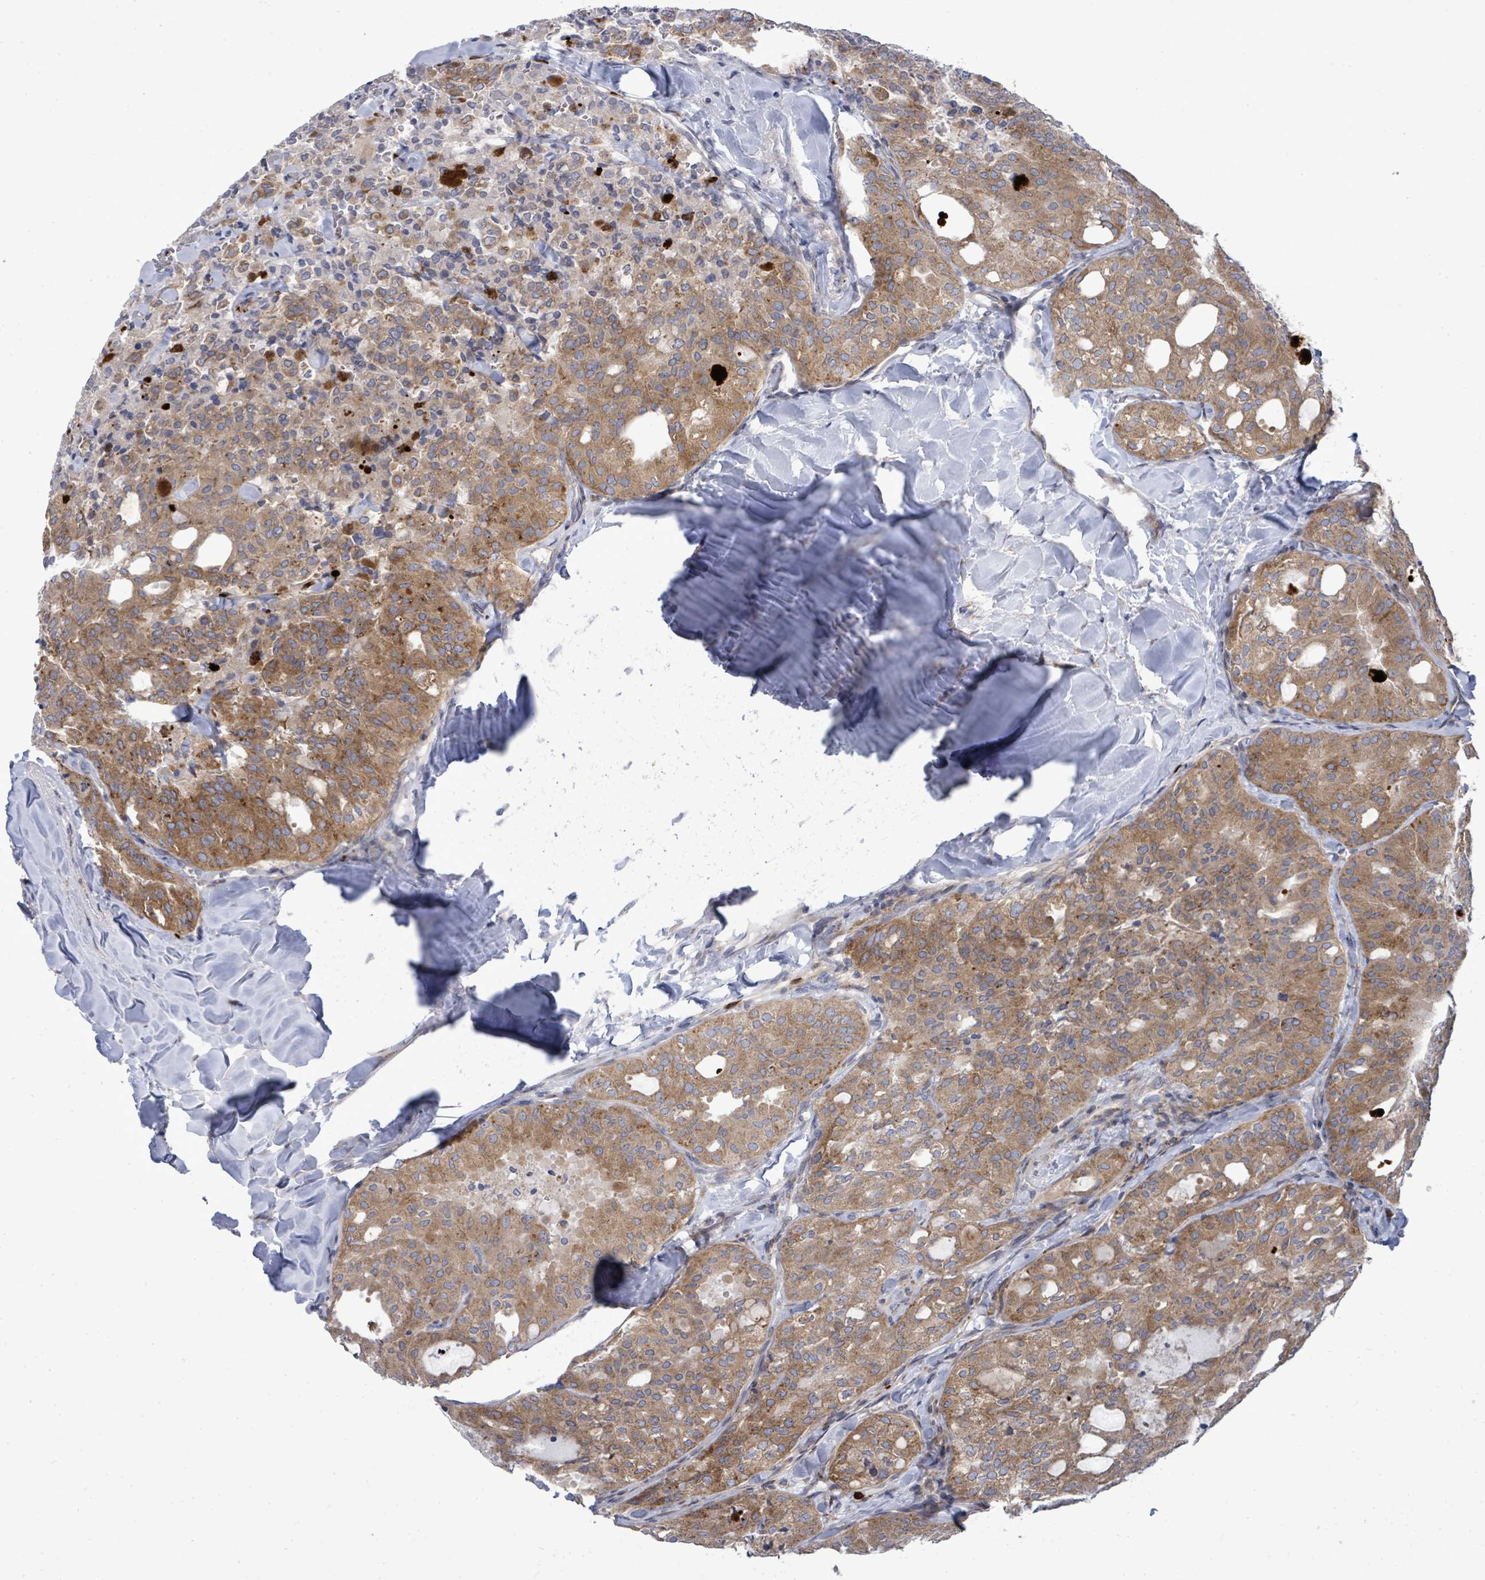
{"staining": {"intensity": "moderate", "quantity": ">75%", "location": "cytoplasmic/membranous"}, "tissue": "thyroid cancer", "cell_type": "Tumor cells", "image_type": "cancer", "snomed": [{"axis": "morphology", "description": "Follicular adenoma carcinoma, NOS"}, {"axis": "topography", "description": "Thyroid gland"}], "caption": "DAB (3,3'-diaminobenzidine) immunohistochemical staining of human thyroid cancer (follicular adenoma carcinoma) shows moderate cytoplasmic/membranous protein staining in about >75% of tumor cells. (brown staining indicates protein expression, while blue staining denotes nuclei).", "gene": "SAR1A", "patient": {"sex": "male", "age": 75}}